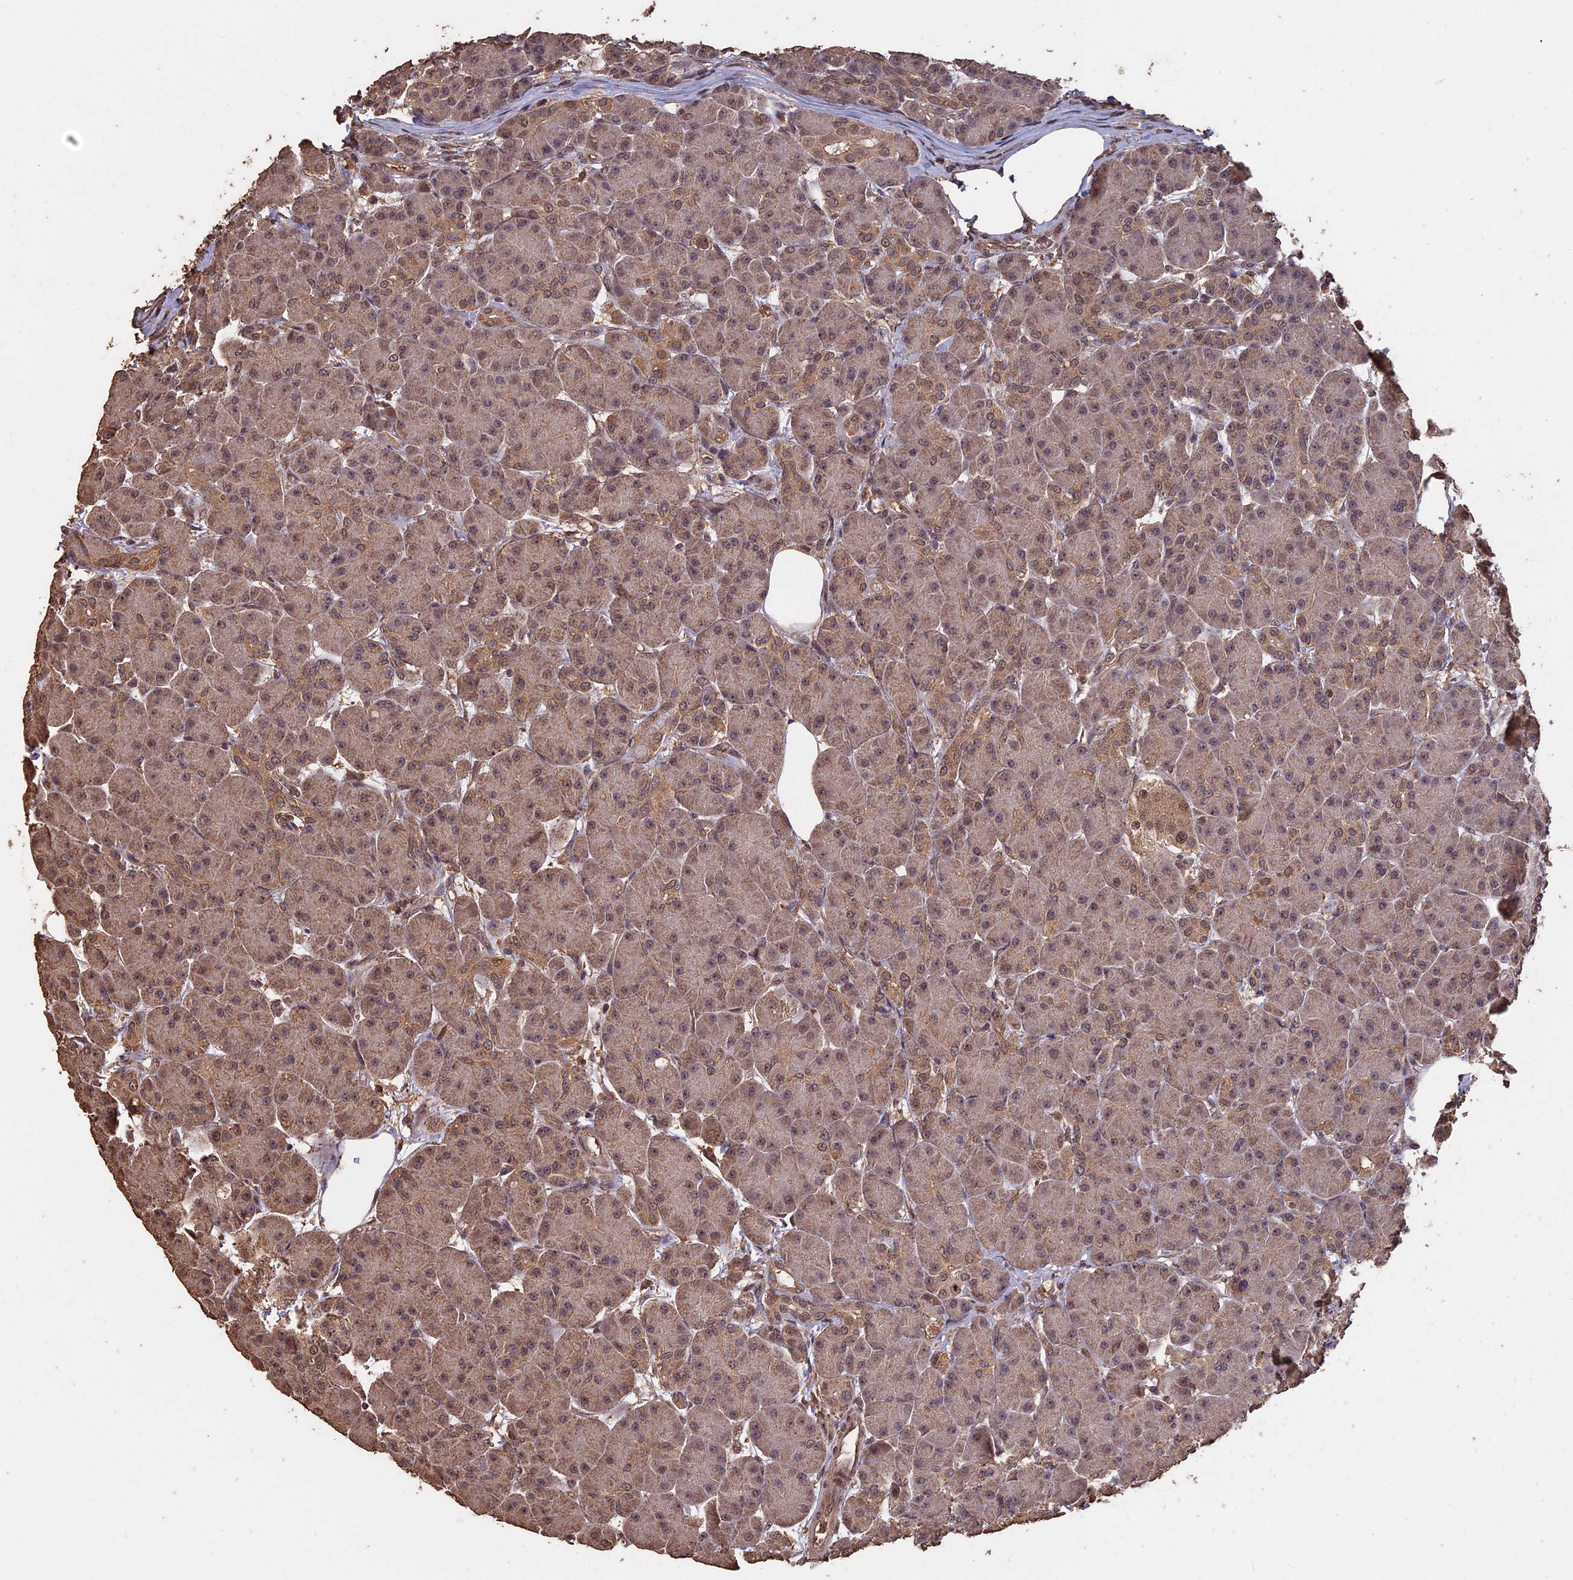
{"staining": {"intensity": "moderate", "quantity": "25%-75%", "location": "cytoplasmic/membranous"}, "tissue": "pancreas", "cell_type": "Exocrine glandular cells", "image_type": "normal", "snomed": [{"axis": "morphology", "description": "Normal tissue, NOS"}, {"axis": "topography", "description": "Pancreas"}], "caption": "Immunohistochemical staining of benign pancreas shows moderate cytoplasmic/membranous protein positivity in approximately 25%-75% of exocrine glandular cells.", "gene": "HUNK", "patient": {"sex": "male", "age": 63}}